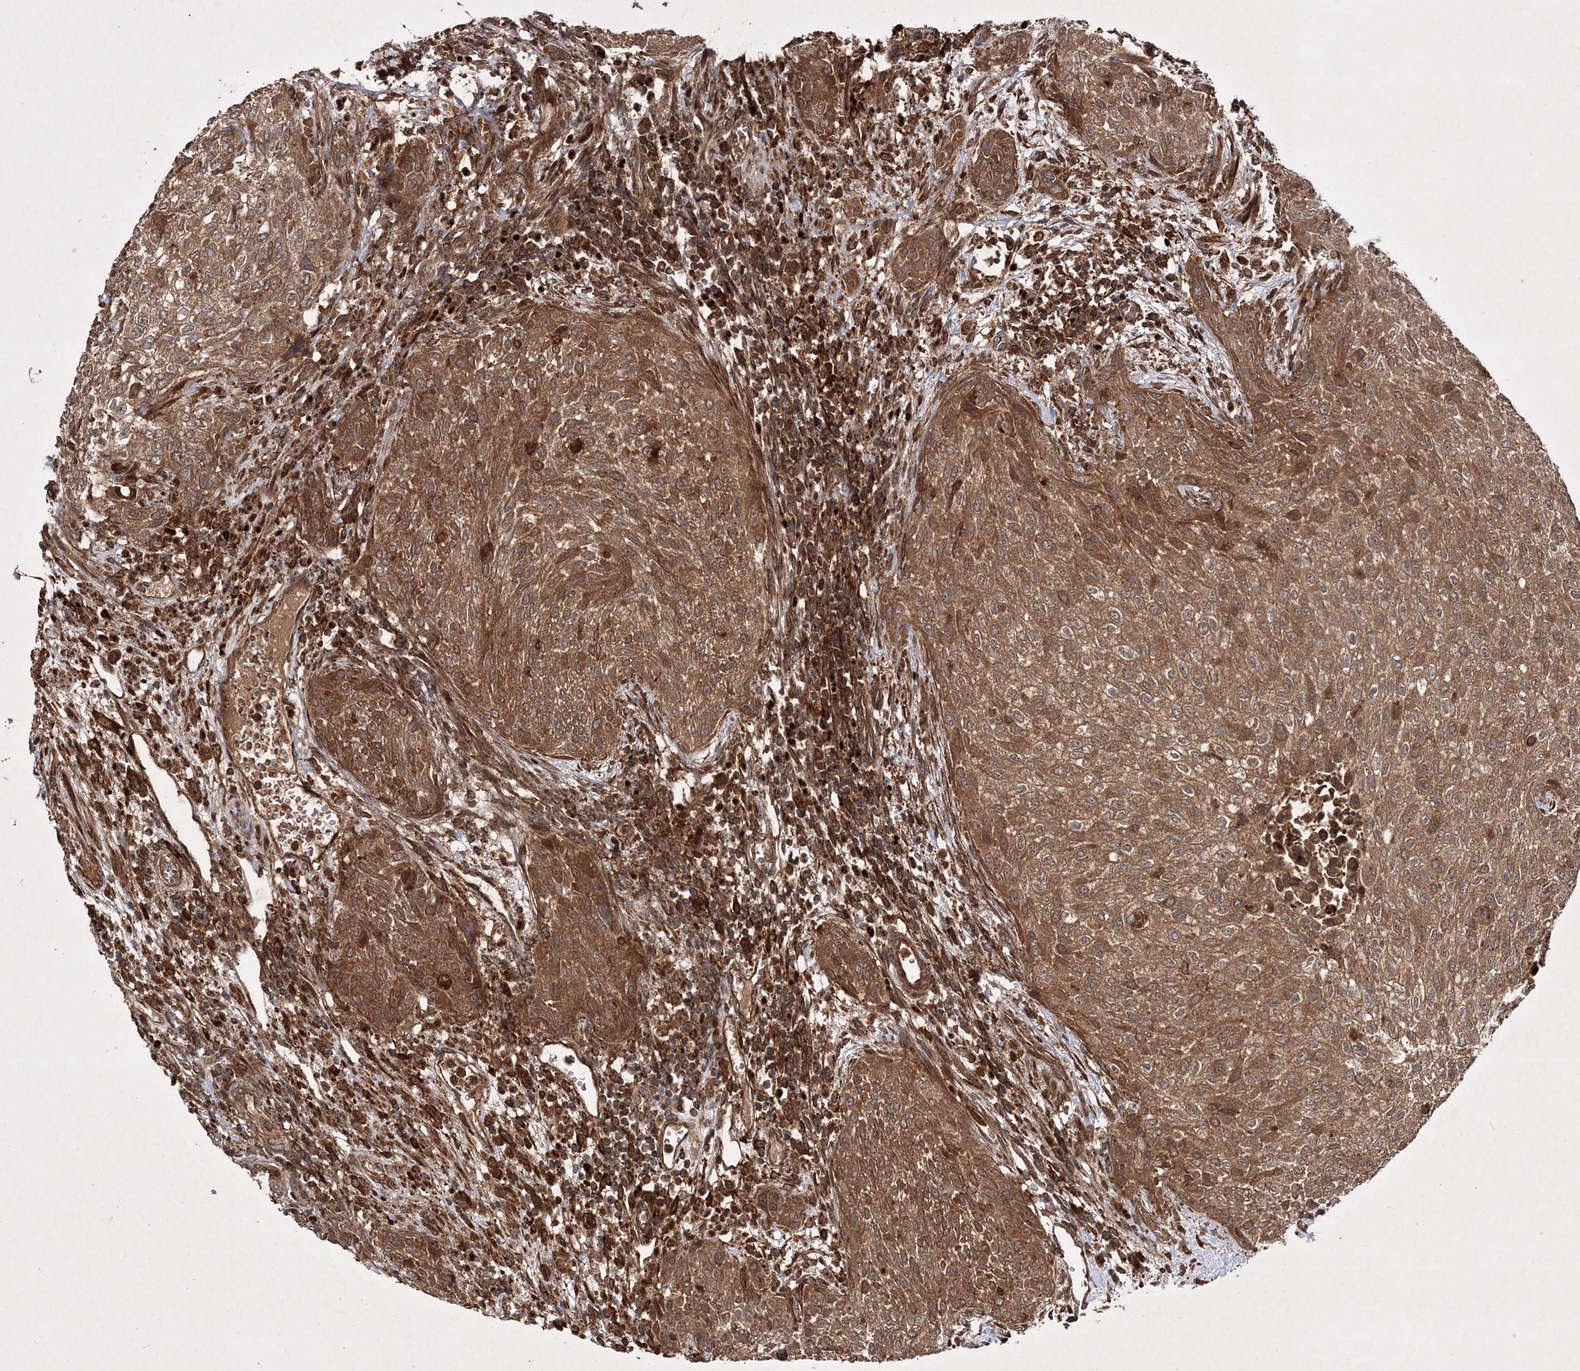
{"staining": {"intensity": "moderate", "quantity": ">75%", "location": "cytoplasmic/membranous"}, "tissue": "urothelial cancer", "cell_type": "Tumor cells", "image_type": "cancer", "snomed": [{"axis": "morphology", "description": "Urothelial carcinoma, High grade"}, {"axis": "topography", "description": "Urinary bladder"}], "caption": "Protein analysis of urothelial carcinoma (high-grade) tissue demonstrates moderate cytoplasmic/membranous staining in approximately >75% of tumor cells.", "gene": "DNAJC13", "patient": {"sex": "male", "age": 35}}